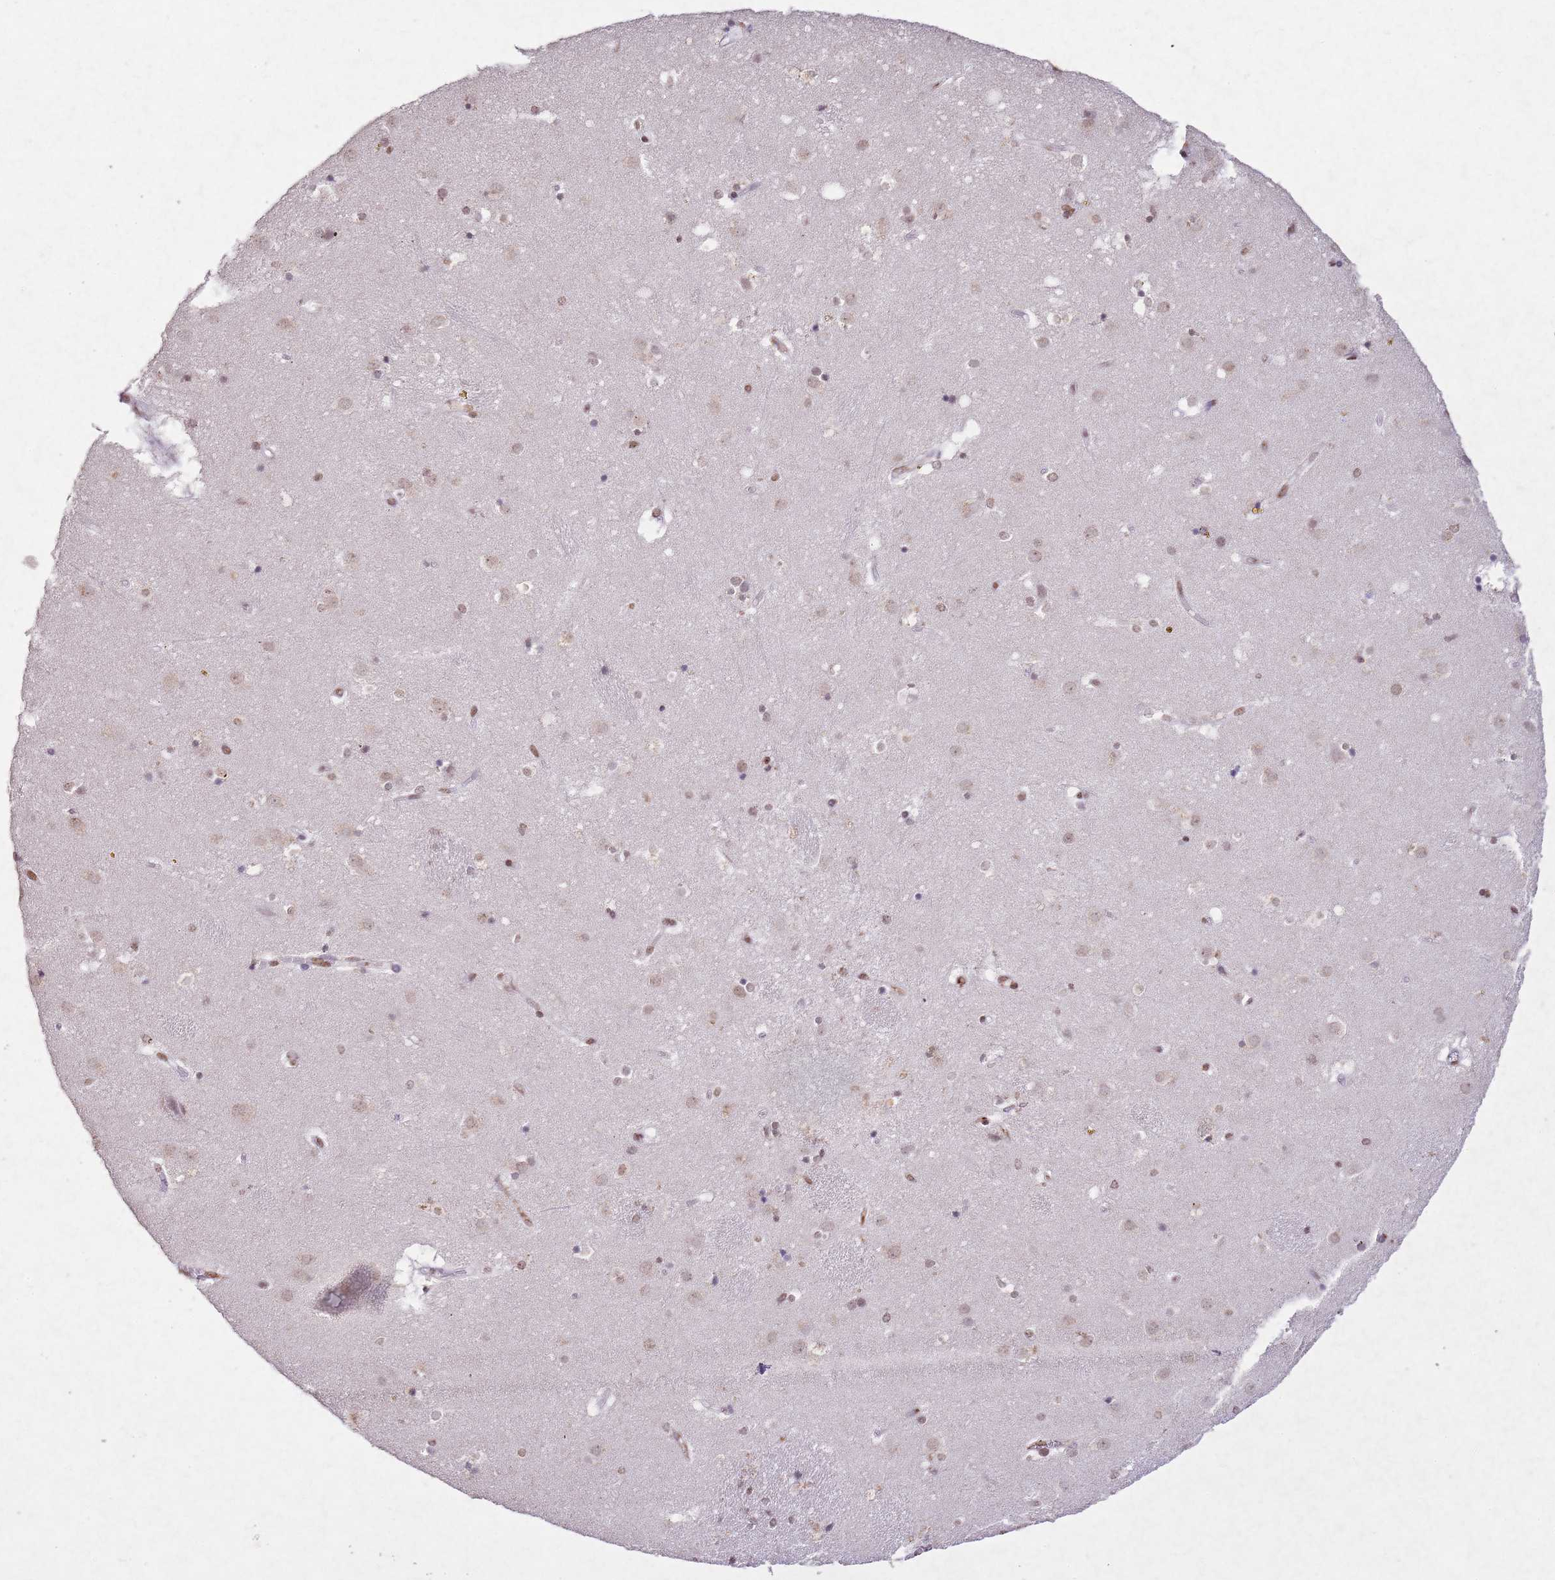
{"staining": {"intensity": "moderate", "quantity": "<25%", "location": "nuclear"}, "tissue": "caudate", "cell_type": "Glial cells", "image_type": "normal", "snomed": [{"axis": "morphology", "description": "Normal tissue, NOS"}, {"axis": "topography", "description": "Lateral ventricle wall"}], "caption": "IHC (DAB (3,3'-diaminobenzidine)) staining of normal human caudate shows moderate nuclear protein expression in about <25% of glial cells.", "gene": "BMAL1", "patient": {"sex": "male", "age": 70}}